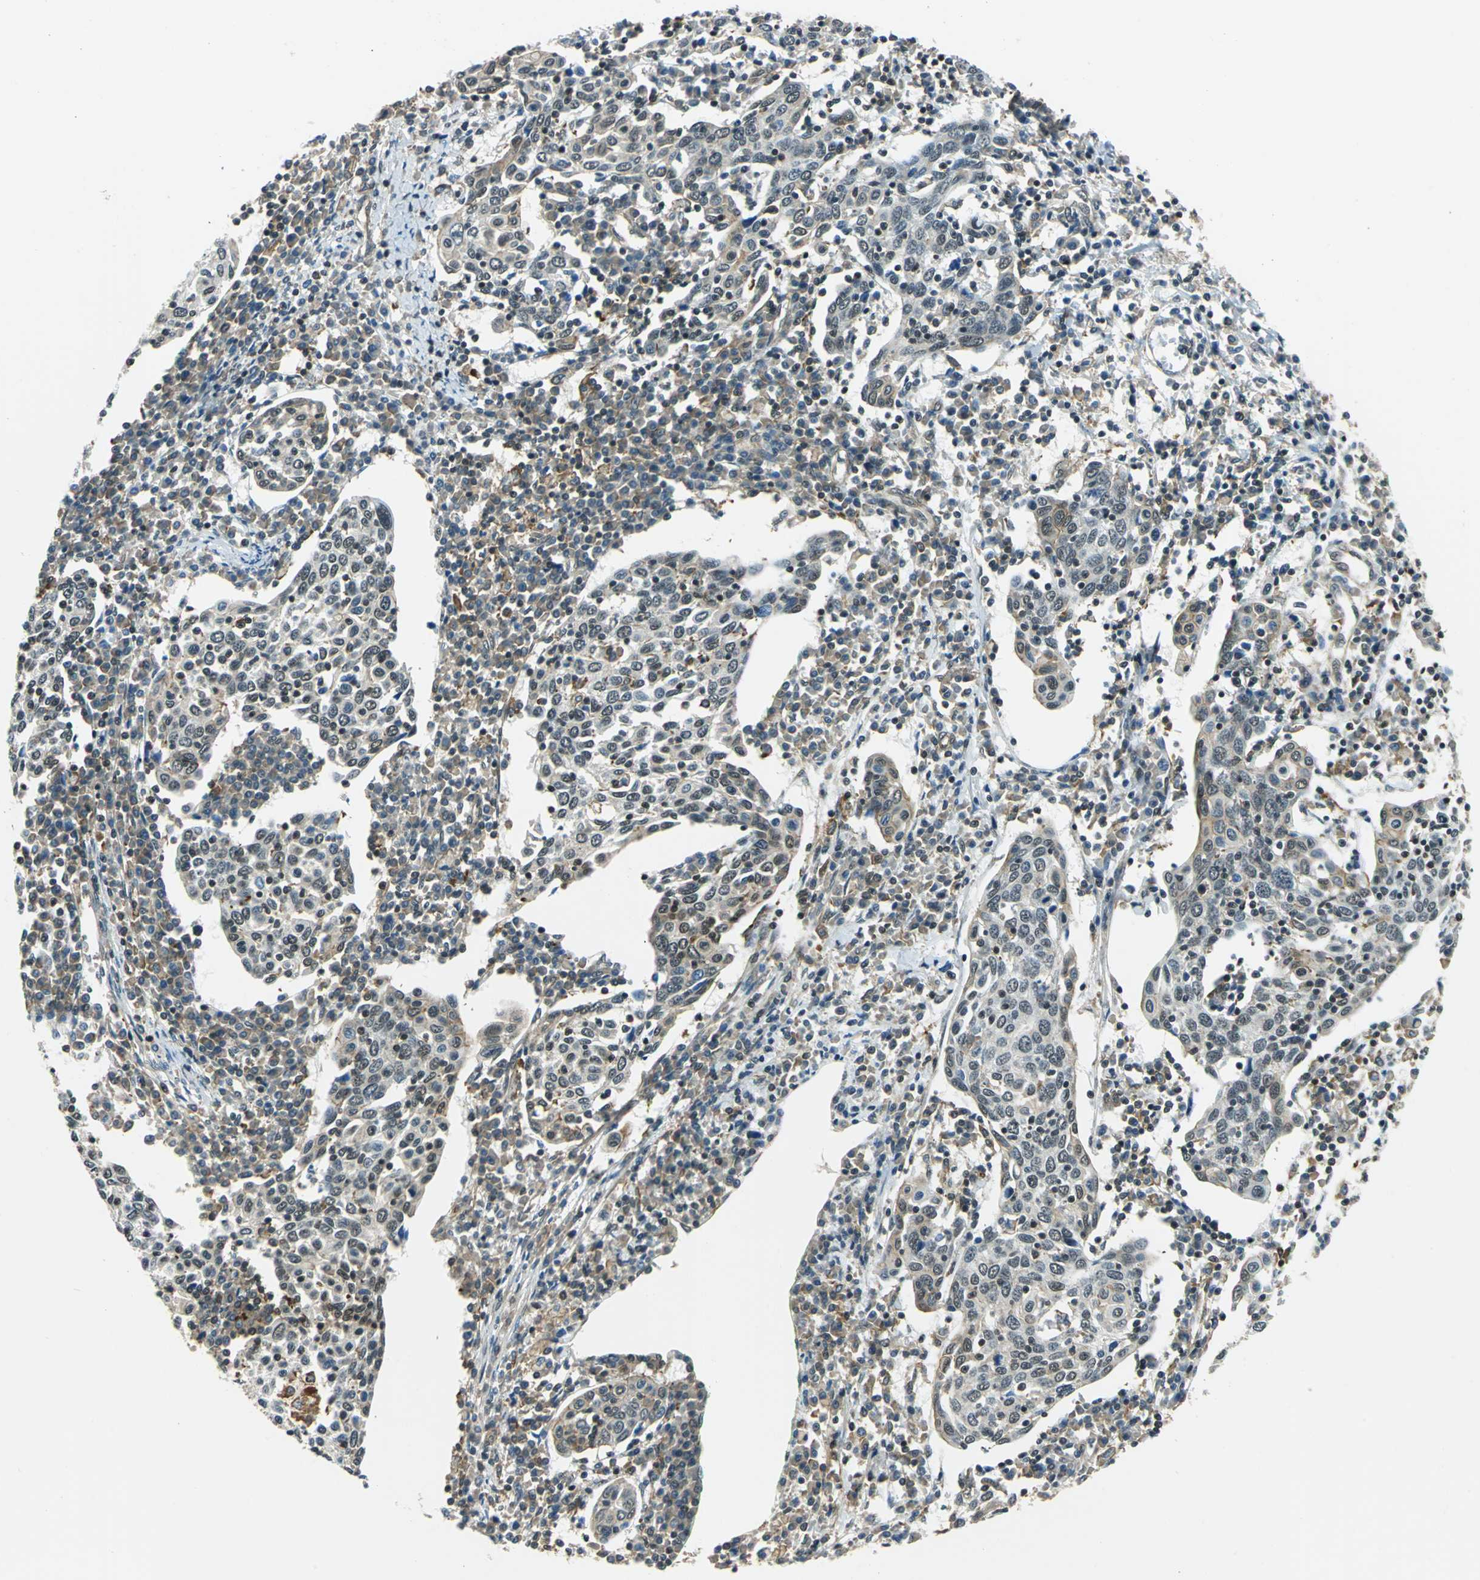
{"staining": {"intensity": "weak", "quantity": "25%-75%", "location": "cytoplasmic/membranous,nuclear"}, "tissue": "cervical cancer", "cell_type": "Tumor cells", "image_type": "cancer", "snomed": [{"axis": "morphology", "description": "Squamous cell carcinoma, NOS"}, {"axis": "topography", "description": "Cervix"}], "caption": "Immunohistochemical staining of human squamous cell carcinoma (cervical) shows low levels of weak cytoplasmic/membranous and nuclear staining in approximately 25%-75% of tumor cells. (DAB (3,3'-diaminobenzidine) = brown stain, brightfield microscopy at high magnification).", "gene": "ARPC3", "patient": {"sex": "female", "age": 40}}